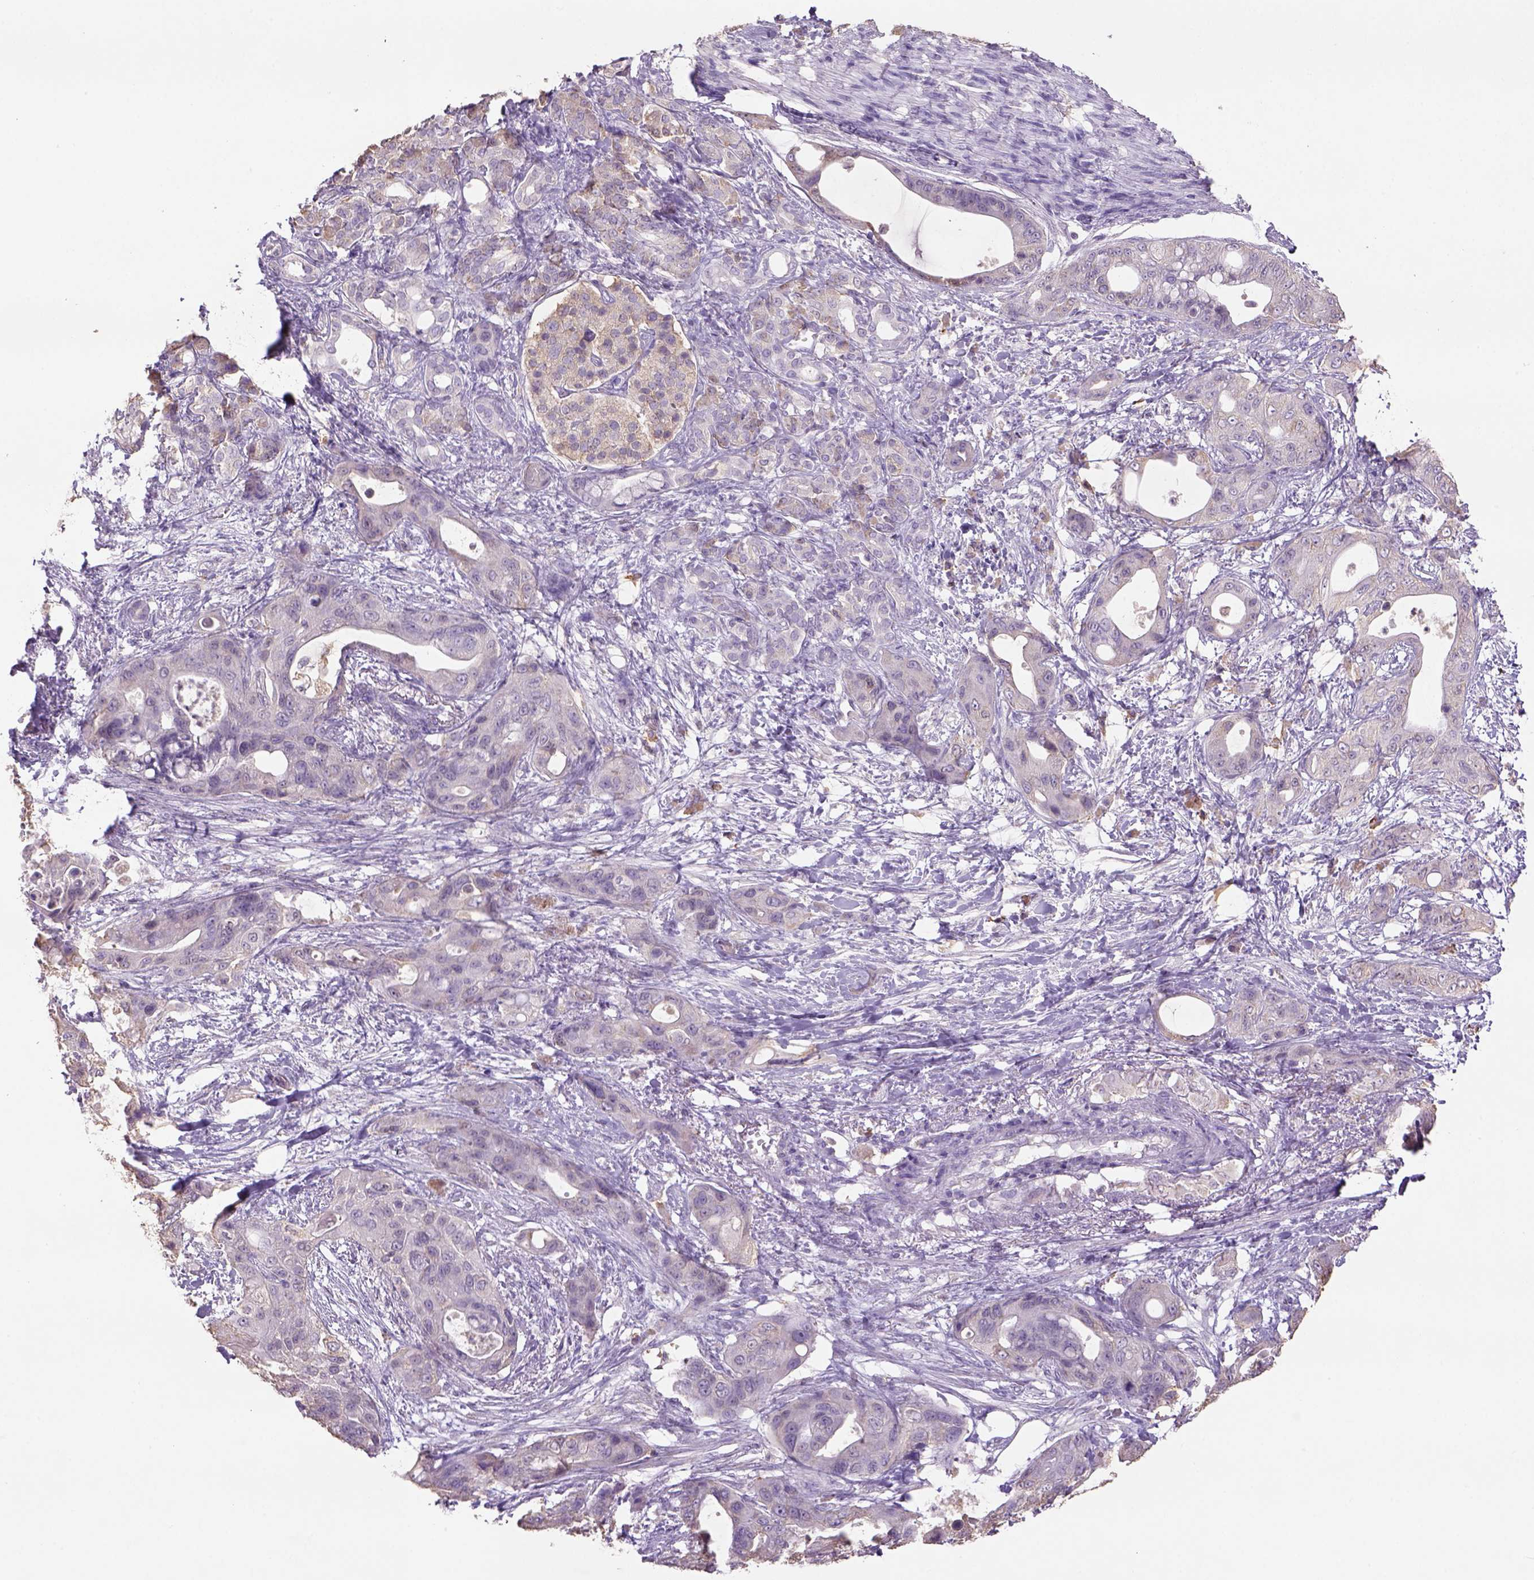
{"staining": {"intensity": "weak", "quantity": "<25%", "location": "cytoplasmic/membranous"}, "tissue": "pancreatic cancer", "cell_type": "Tumor cells", "image_type": "cancer", "snomed": [{"axis": "morphology", "description": "Adenocarcinoma, NOS"}, {"axis": "topography", "description": "Pancreas"}], "caption": "Tumor cells show no significant protein staining in pancreatic adenocarcinoma. (DAB immunohistochemistry with hematoxylin counter stain).", "gene": "NAALAD2", "patient": {"sex": "male", "age": 71}}